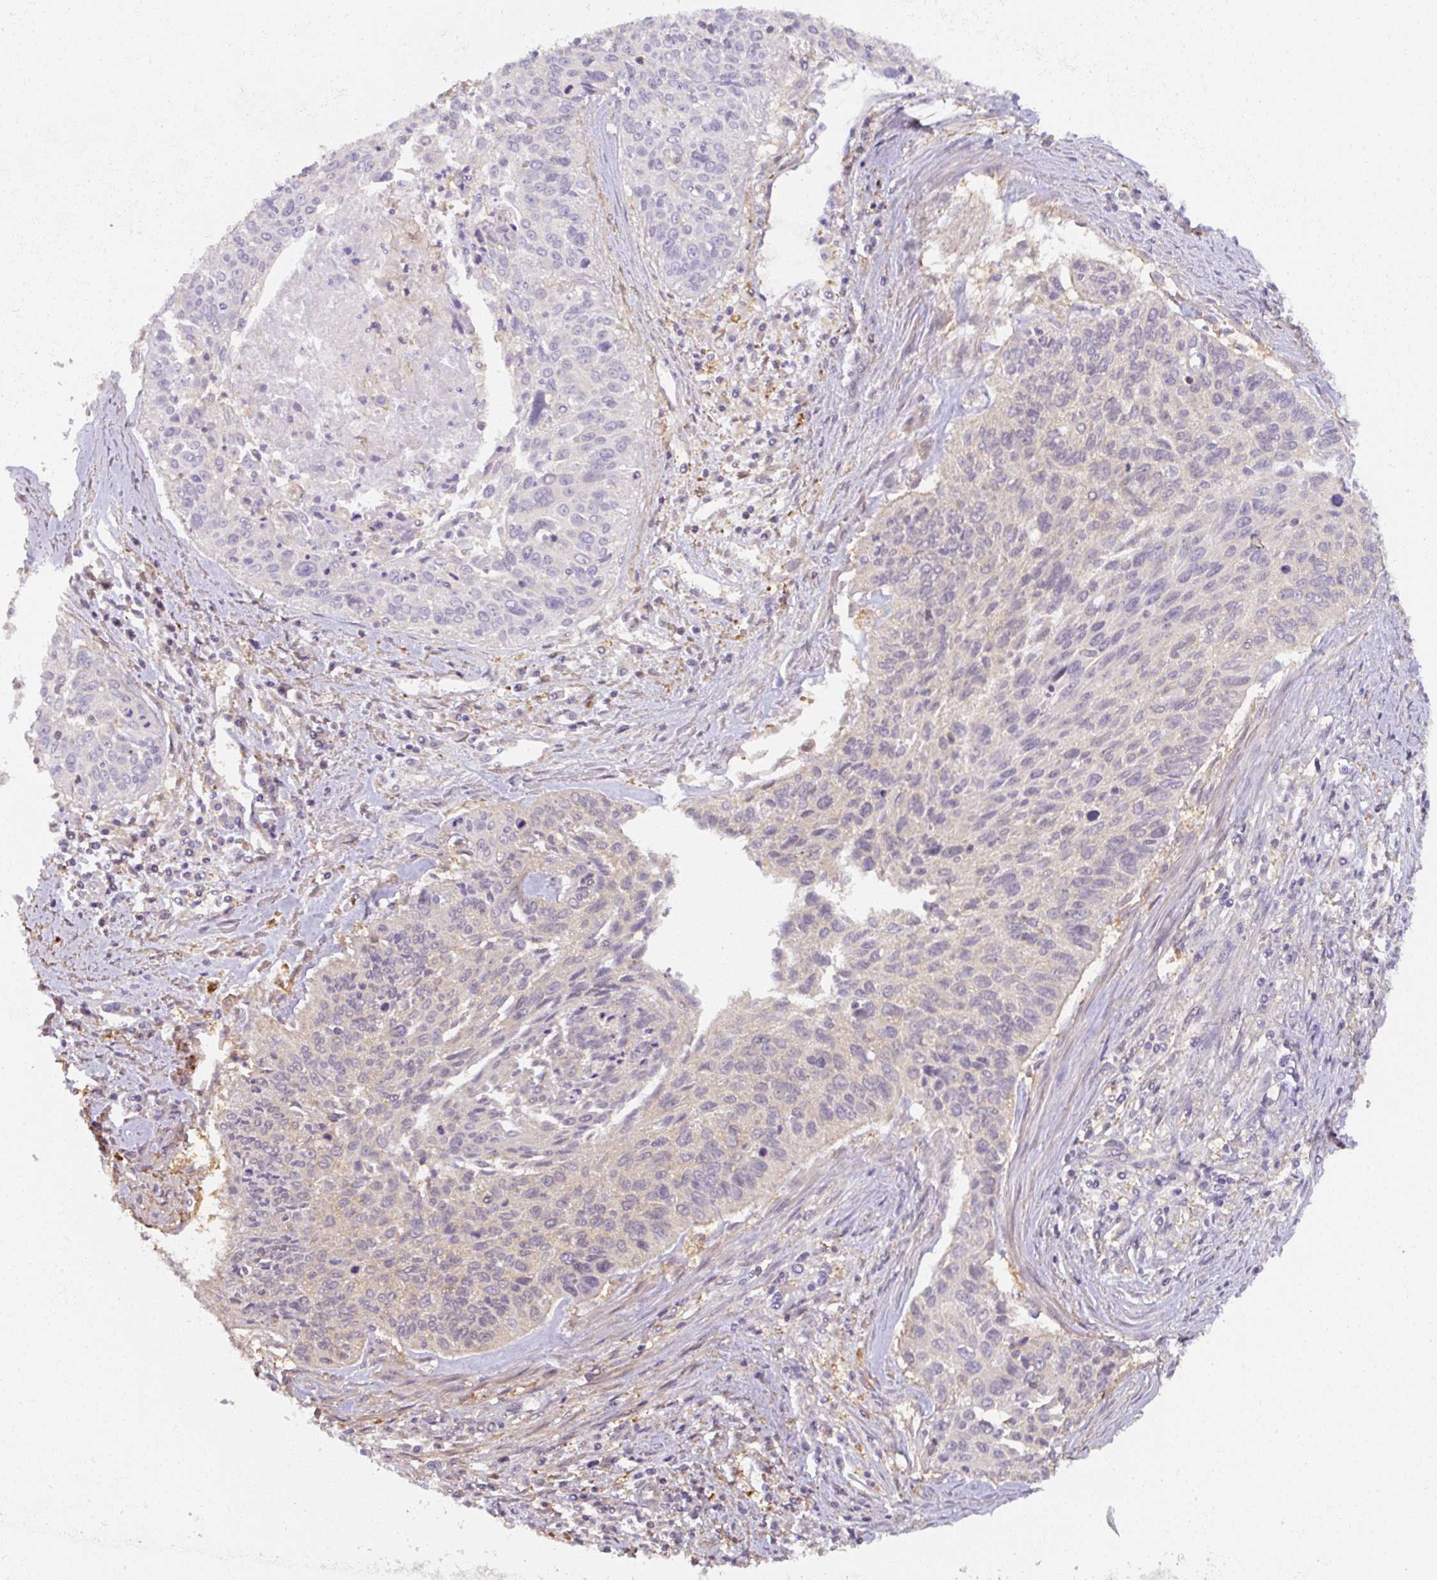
{"staining": {"intensity": "negative", "quantity": "none", "location": "none"}, "tissue": "cervical cancer", "cell_type": "Tumor cells", "image_type": "cancer", "snomed": [{"axis": "morphology", "description": "Squamous cell carcinoma, NOS"}, {"axis": "topography", "description": "Cervix"}], "caption": "Protein analysis of cervical cancer (squamous cell carcinoma) demonstrates no significant staining in tumor cells.", "gene": "ST13", "patient": {"sex": "female", "age": 55}}